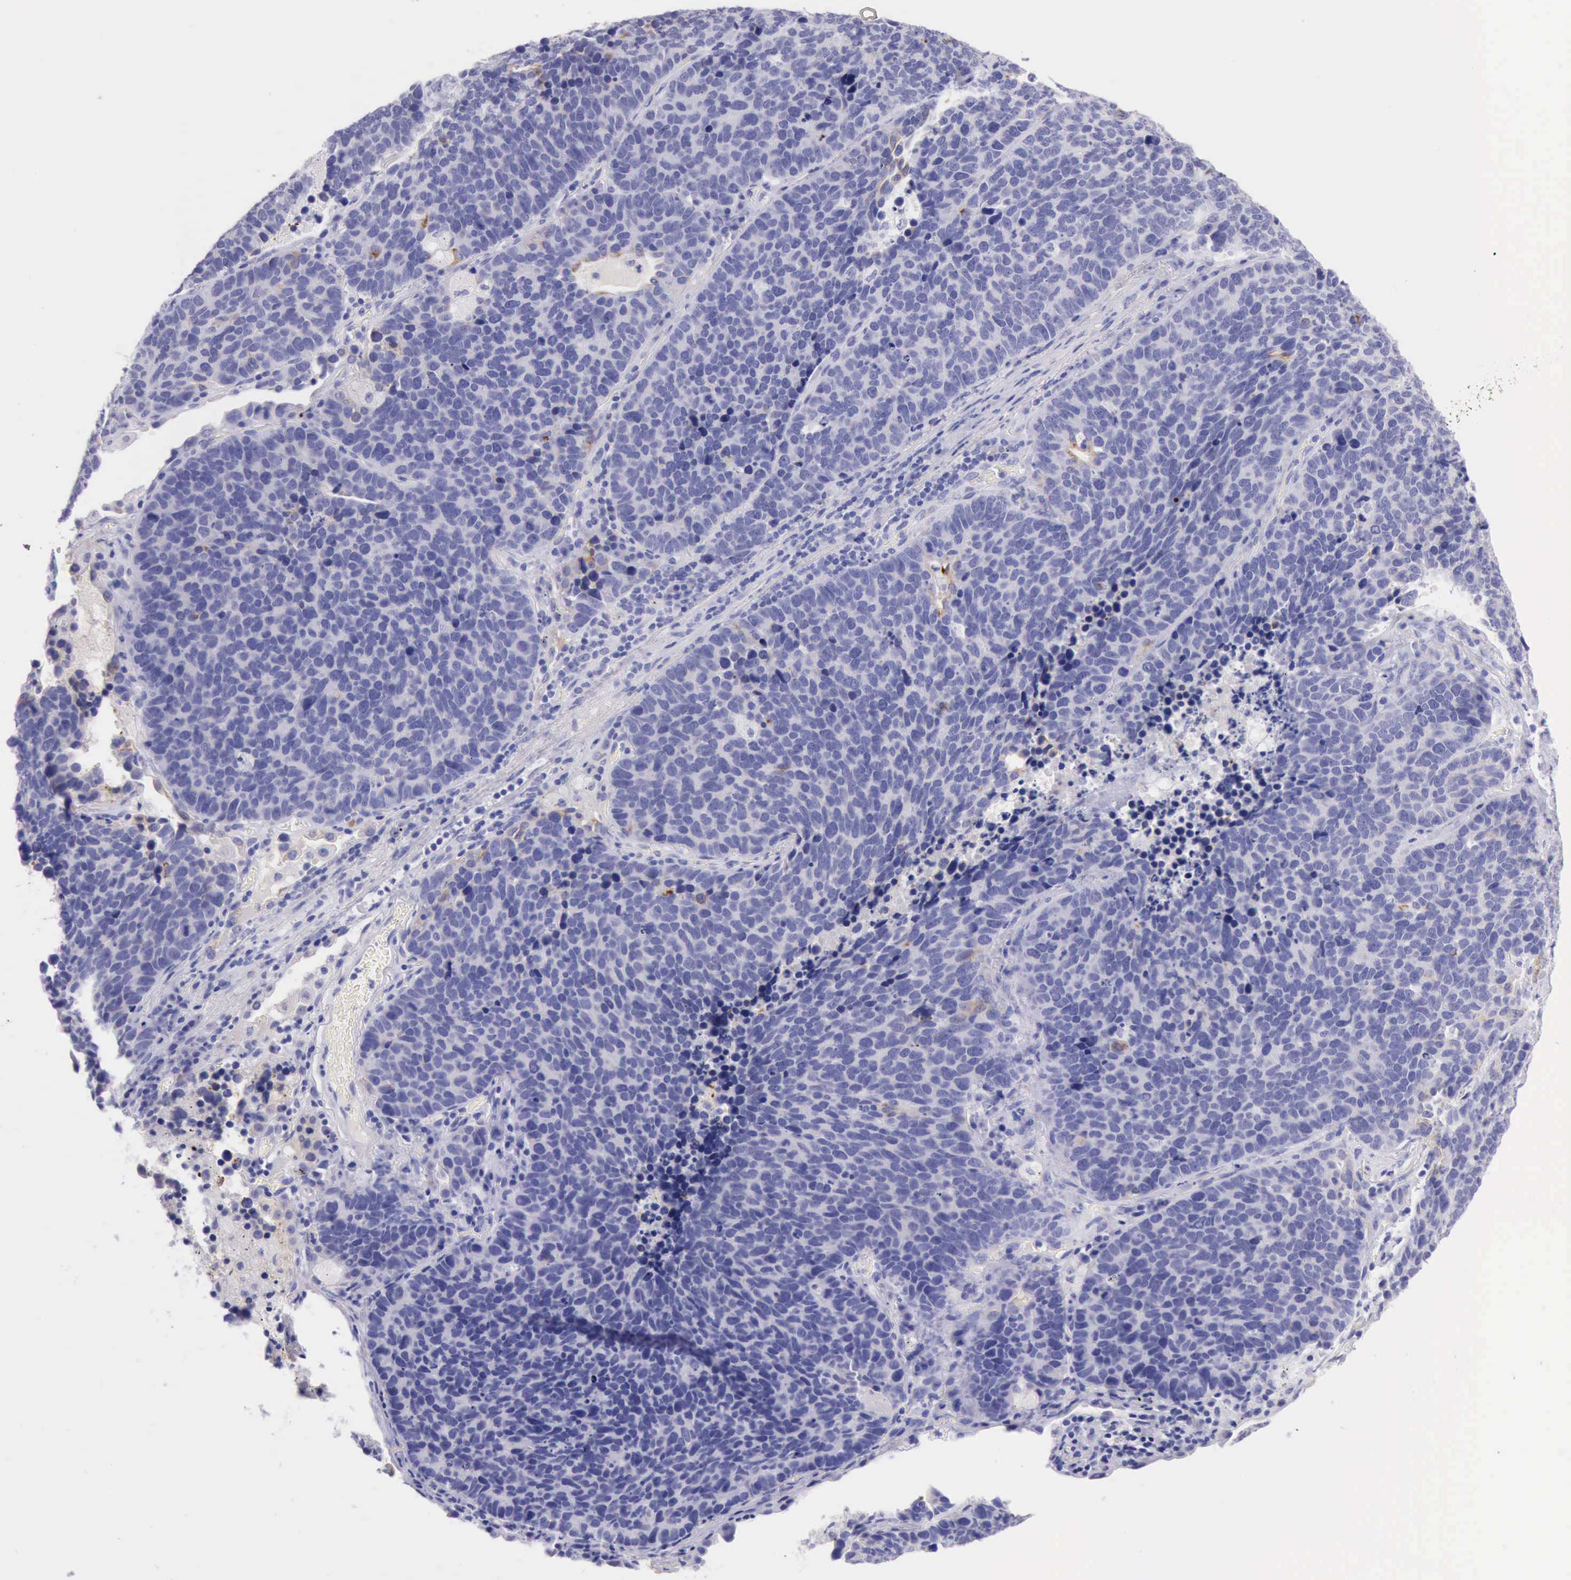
{"staining": {"intensity": "negative", "quantity": "none", "location": "none"}, "tissue": "lung cancer", "cell_type": "Tumor cells", "image_type": "cancer", "snomed": [{"axis": "morphology", "description": "Neoplasm, malignant, NOS"}, {"axis": "topography", "description": "Lung"}], "caption": "Immunohistochemical staining of human lung cancer (neoplasm (malignant)) displays no significant staining in tumor cells.", "gene": "KRT8", "patient": {"sex": "female", "age": 75}}